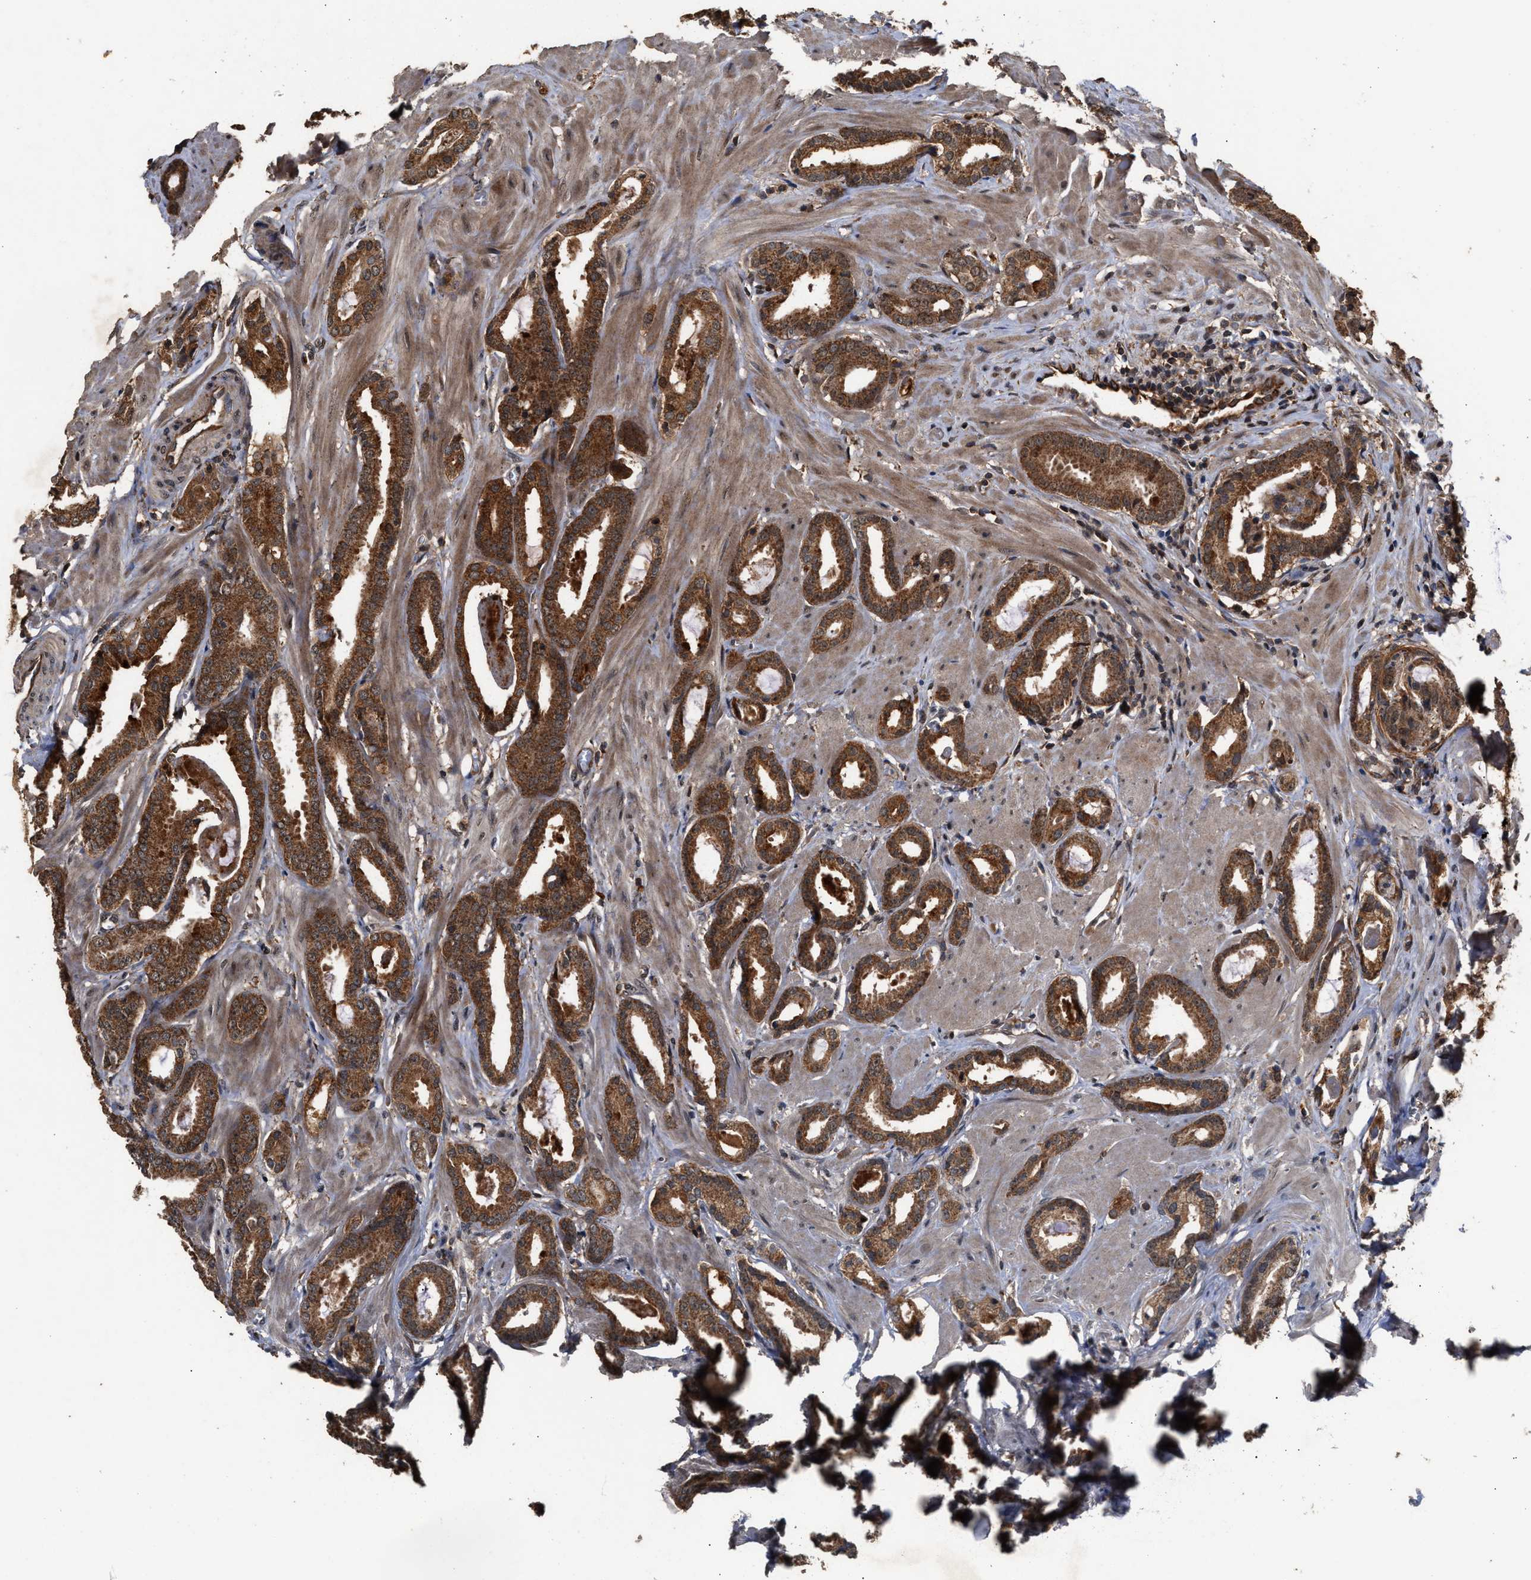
{"staining": {"intensity": "moderate", "quantity": ">75%", "location": "cytoplasmic/membranous"}, "tissue": "prostate cancer", "cell_type": "Tumor cells", "image_type": "cancer", "snomed": [{"axis": "morphology", "description": "Adenocarcinoma, Low grade"}, {"axis": "topography", "description": "Prostate"}], "caption": "A photomicrograph showing moderate cytoplasmic/membranous staining in approximately >75% of tumor cells in prostate cancer (low-grade adenocarcinoma), as visualized by brown immunohistochemical staining.", "gene": "ZNHIT6", "patient": {"sex": "male", "age": 53}}